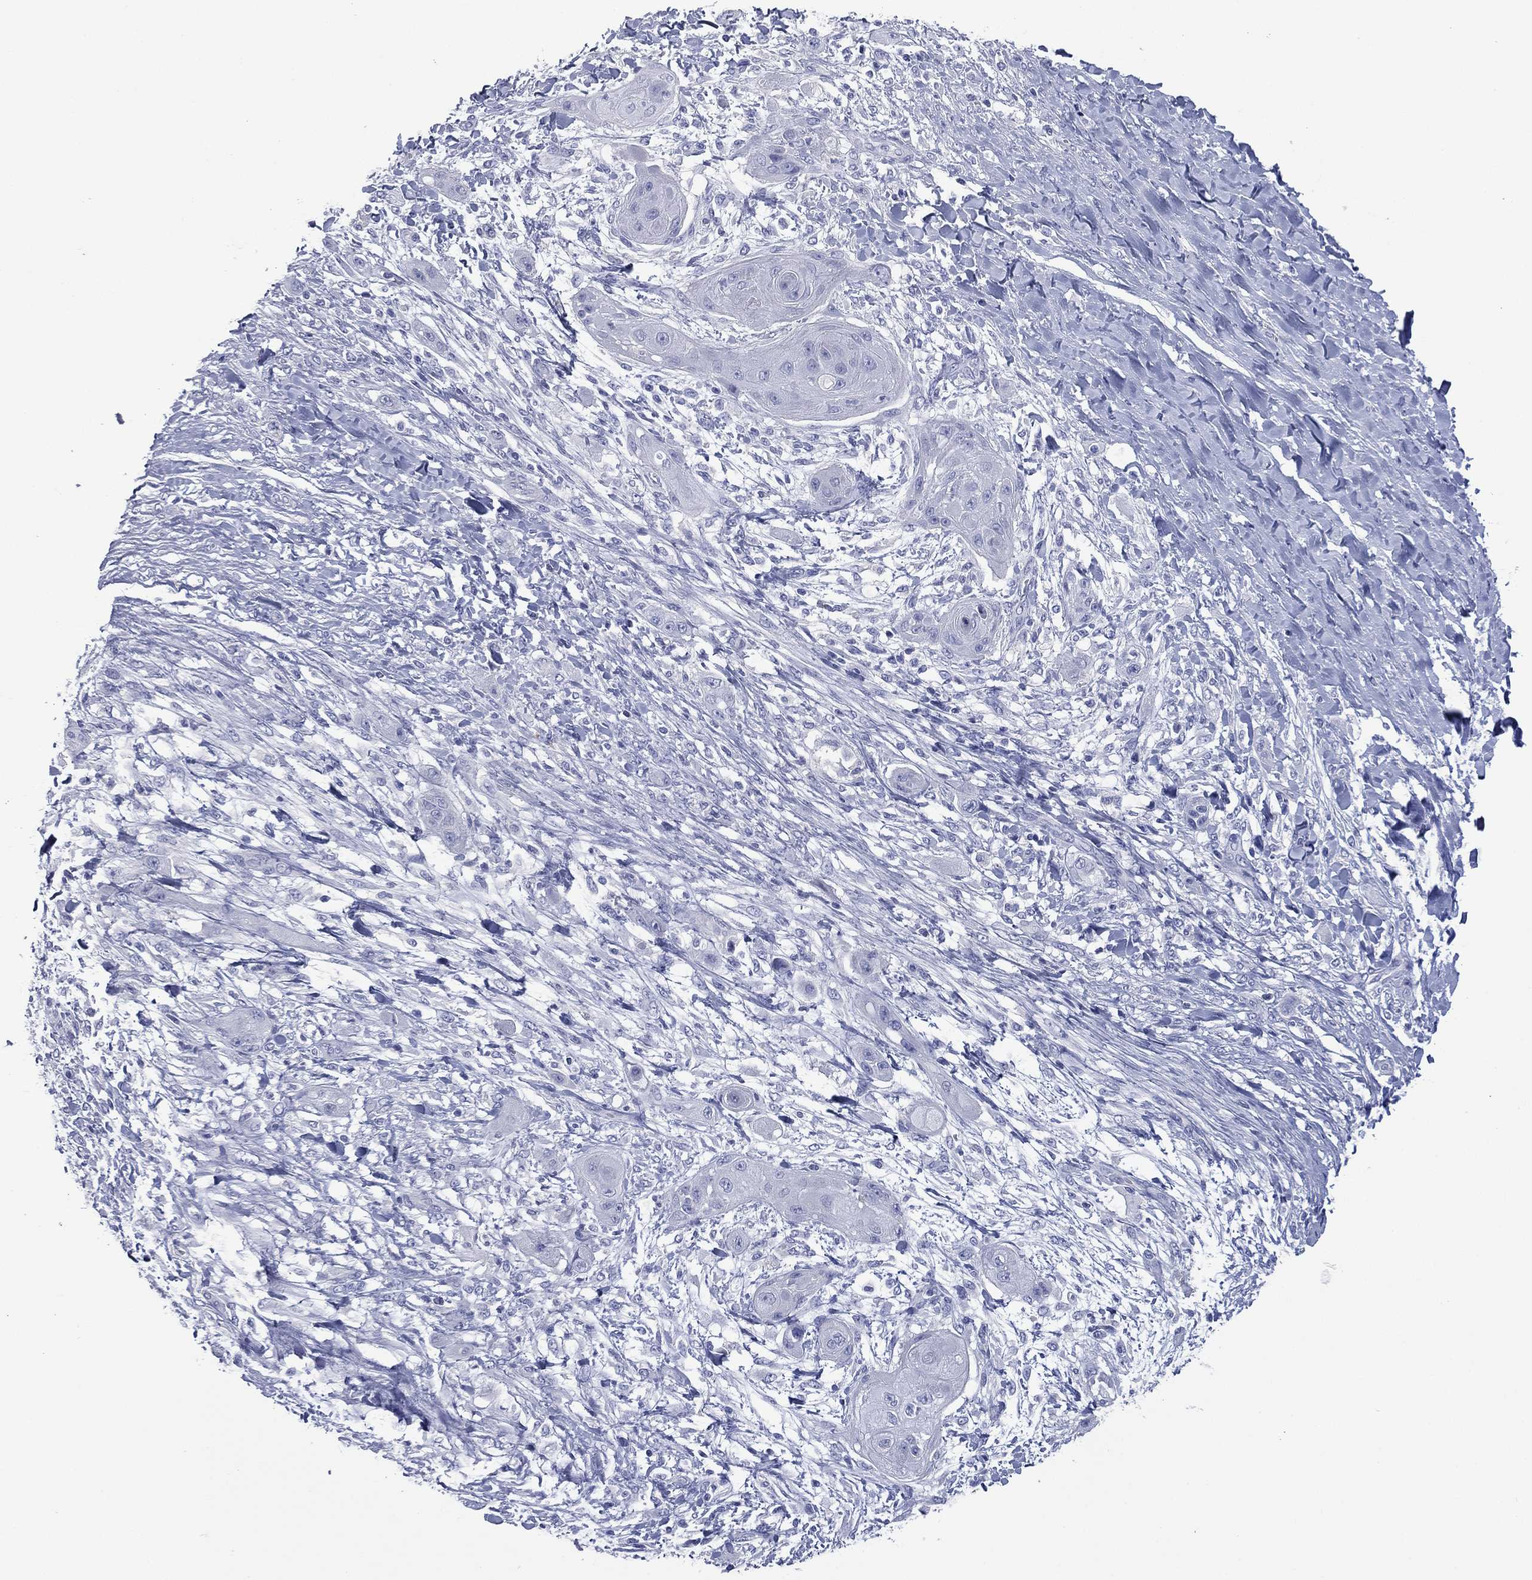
{"staining": {"intensity": "negative", "quantity": "none", "location": "none"}, "tissue": "skin cancer", "cell_type": "Tumor cells", "image_type": "cancer", "snomed": [{"axis": "morphology", "description": "Squamous cell carcinoma, NOS"}, {"axis": "topography", "description": "Skin"}], "caption": "Immunohistochemistry (IHC) photomicrograph of skin squamous cell carcinoma stained for a protein (brown), which exhibits no expression in tumor cells. (Brightfield microscopy of DAB immunohistochemistry (IHC) at high magnification).", "gene": "FCER2", "patient": {"sex": "male", "age": 62}}